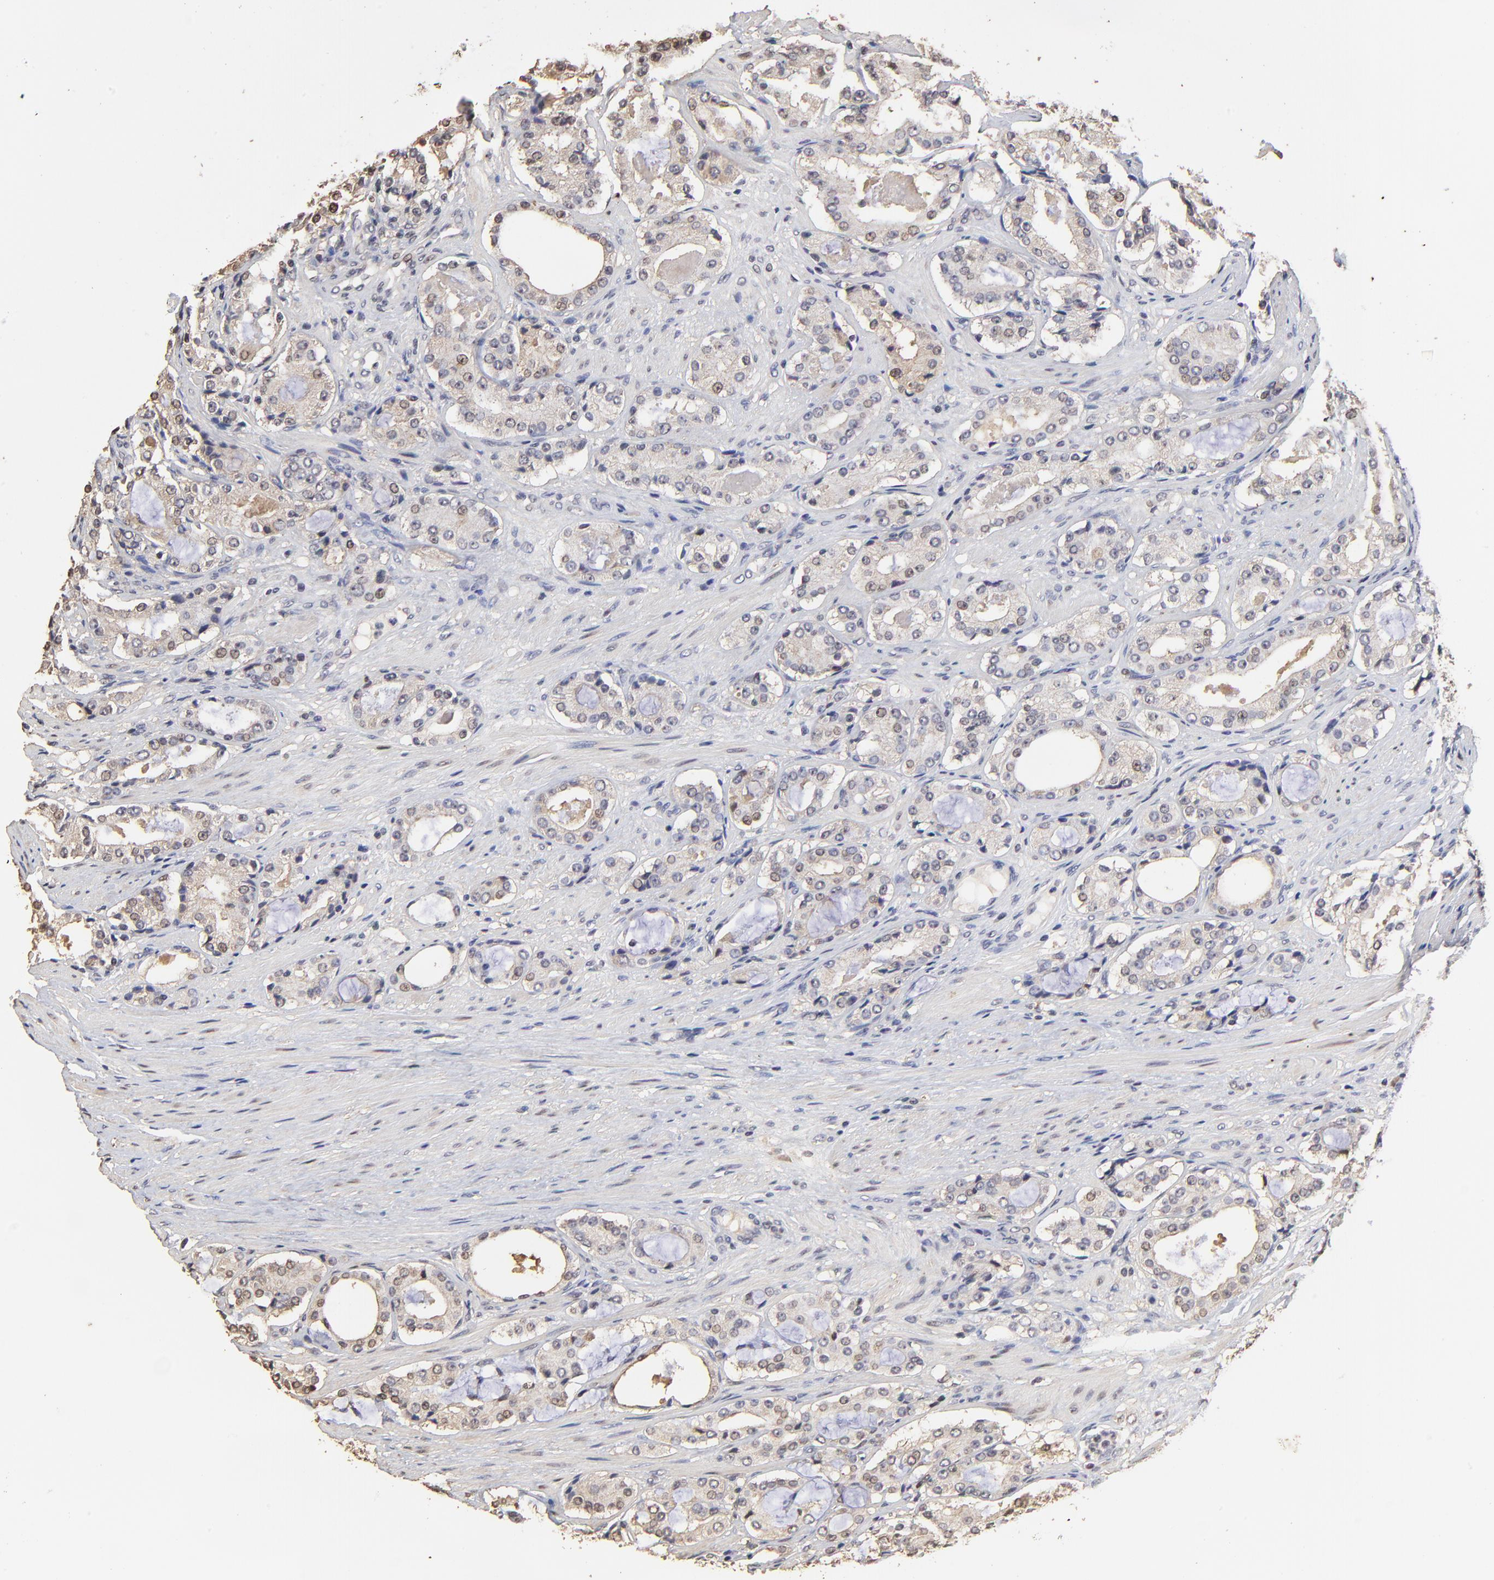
{"staining": {"intensity": "weak", "quantity": "<25%", "location": "nuclear"}, "tissue": "prostate cancer", "cell_type": "Tumor cells", "image_type": "cancer", "snomed": [{"axis": "morphology", "description": "Adenocarcinoma, High grade"}, {"axis": "topography", "description": "Prostate"}], "caption": "Immunohistochemistry (IHC) micrograph of human prostate cancer (adenocarcinoma (high-grade)) stained for a protein (brown), which displays no staining in tumor cells.", "gene": "BIRC5", "patient": {"sex": "male", "age": 72}}